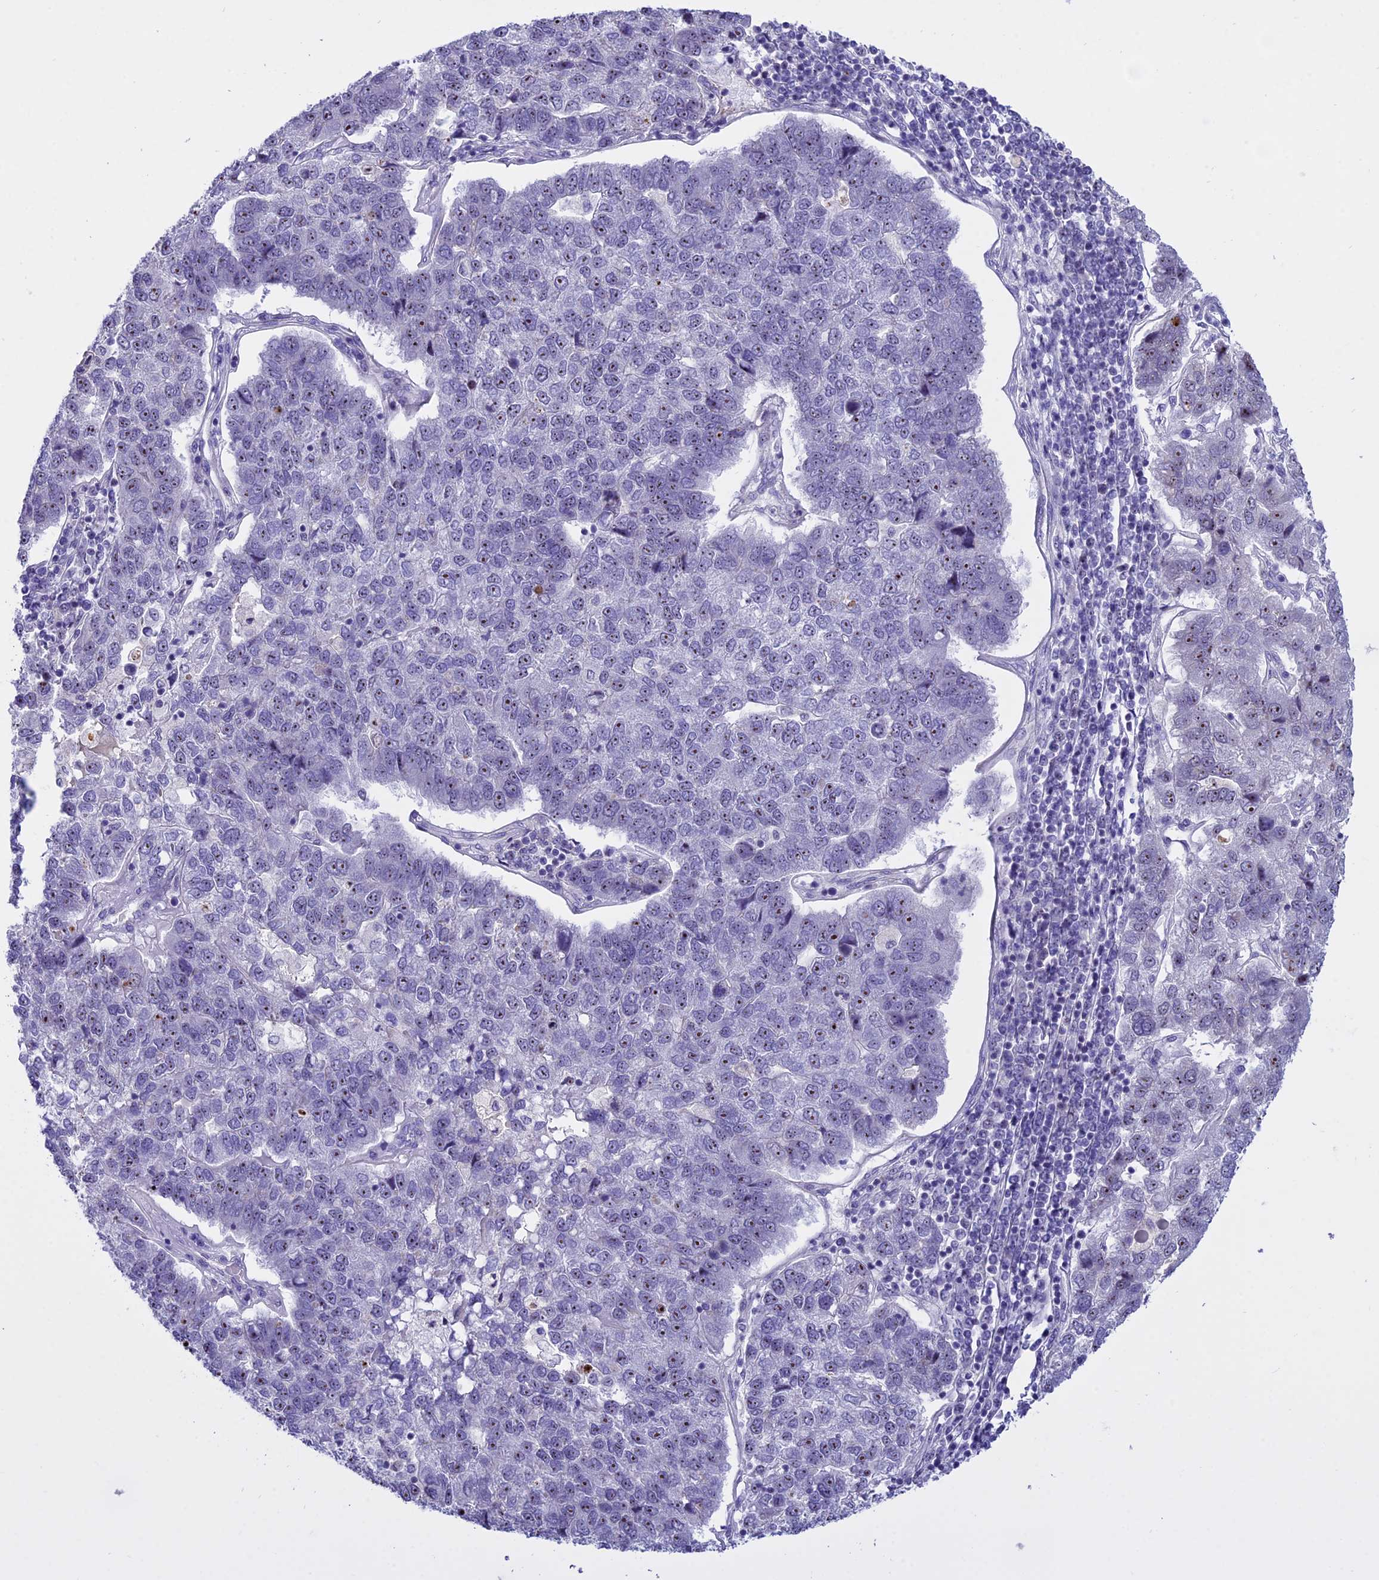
{"staining": {"intensity": "strong", "quantity": "<25%", "location": "nuclear"}, "tissue": "pancreatic cancer", "cell_type": "Tumor cells", "image_type": "cancer", "snomed": [{"axis": "morphology", "description": "Adenocarcinoma, NOS"}, {"axis": "topography", "description": "Pancreas"}], "caption": "A brown stain labels strong nuclear staining of a protein in pancreatic cancer tumor cells.", "gene": "TBL3", "patient": {"sex": "female", "age": 61}}